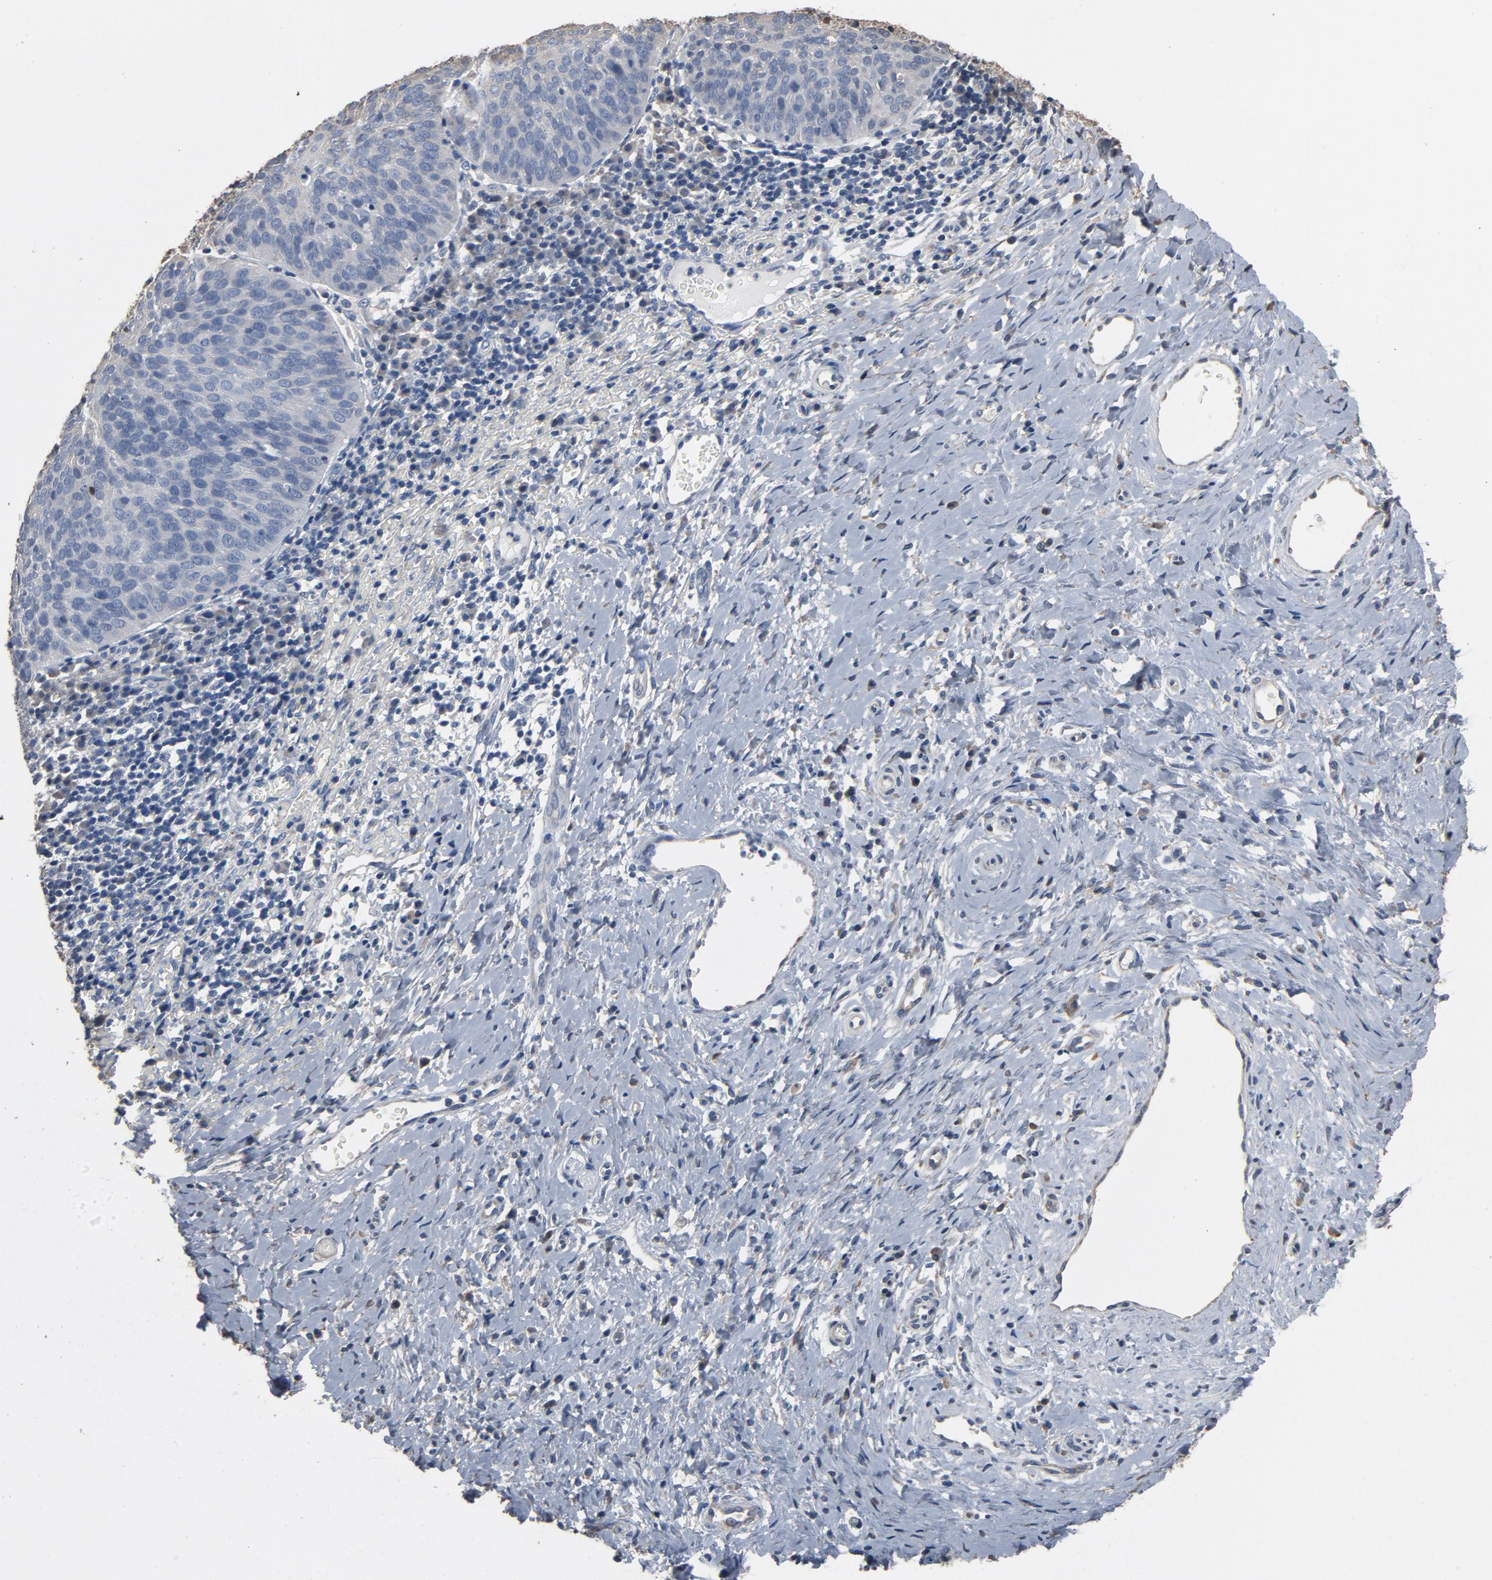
{"staining": {"intensity": "negative", "quantity": "none", "location": "none"}, "tissue": "cervical cancer", "cell_type": "Tumor cells", "image_type": "cancer", "snomed": [{"axis": "morphology", "description": "Normal tissue, NOS"}, {"axis": "morphology", "description": "Squamous cell carcinoma, NOS"}, {"axis": "topography", "description": "Cervix"}], "caption": "High power microscopy histopathology image of an immunohistochemistry (IHC) histopathology image of cervical squamous cell carcinoma, revealing no significant staining in tumor cells. The staining is performed using DAB (3,3'-diaminobenzidine) brown chromogen with nuclei counter-stained in using hematoxylin.", "gene": "SOX6", "patient": {"sex": "female", "age": 39}}